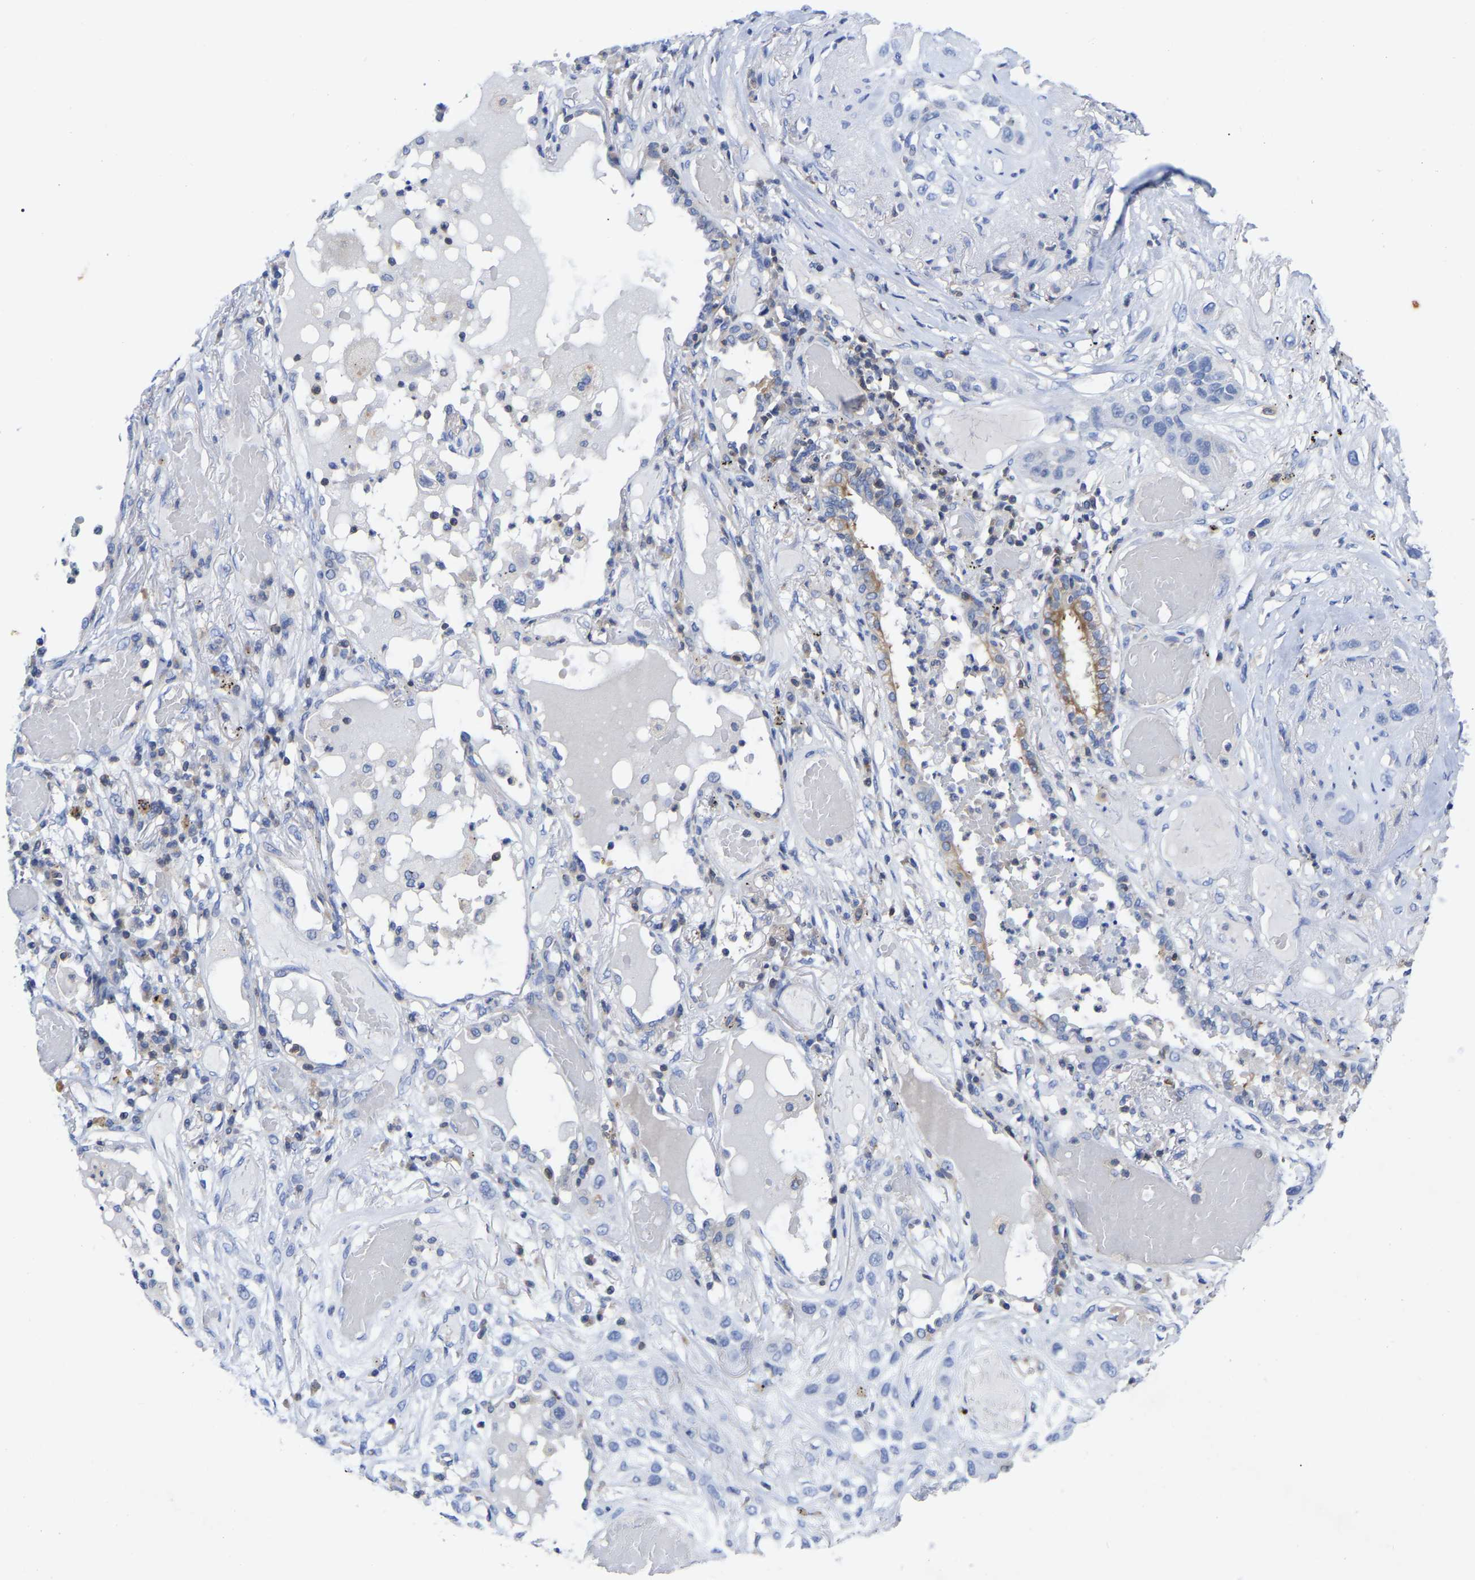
{"staining": {"intensity": "negative", "quantity": "none", "location": "none"}, "tissue": "lung cancer", "cell_type": "Tumor cells", "image_type": "cancer", "snomed": [{"axis": "morphology", "description": "Squamous cell carcinoma, NOS"}, {"axis": "topography", "description": "Lung"}], "caption": "The micrograph shows no significant expression in tumor cells of lung squamous cell carcinoma.", "gene": "PTPN7", "patient": {"sex": "male", "age": 71}}